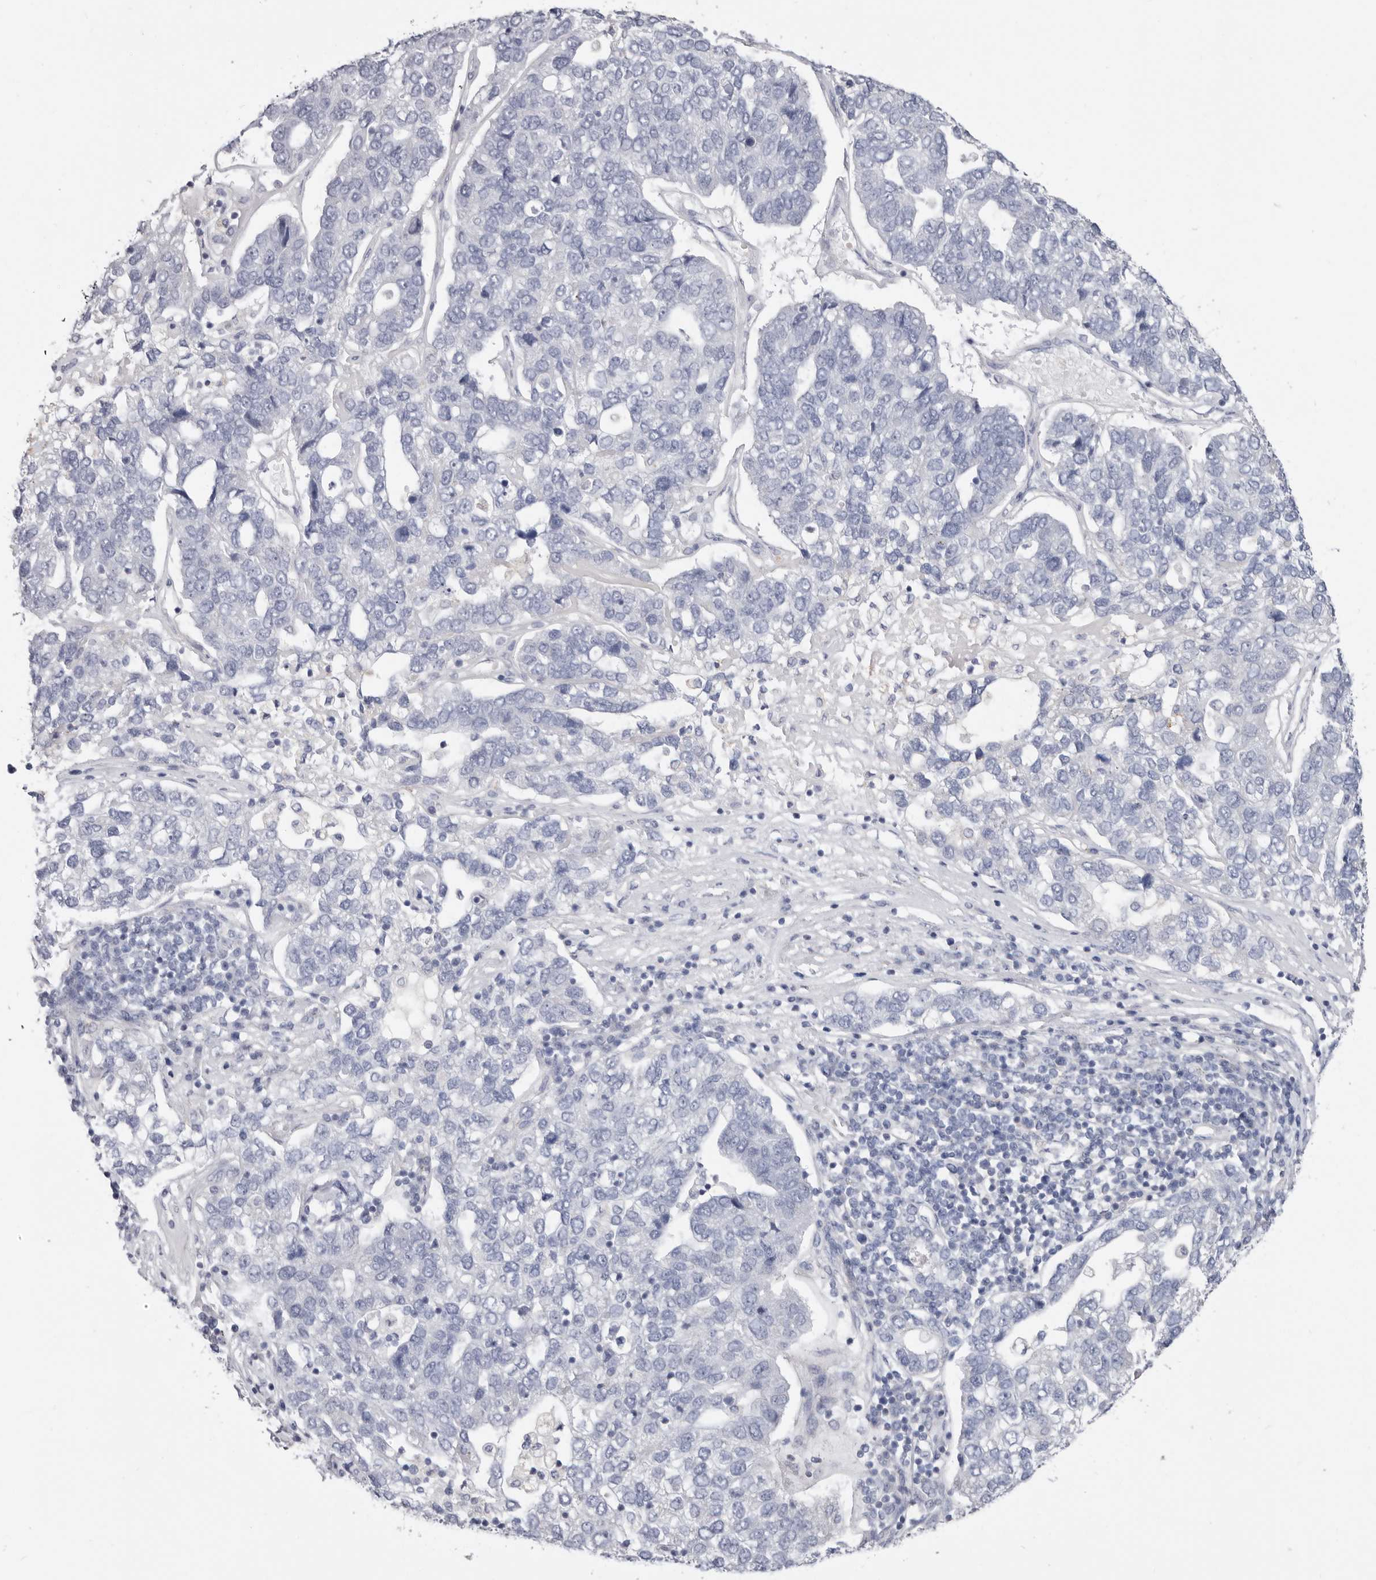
{"staining": {"intensity": "negative", "quantity": "none", "location": "none"}, "tissue": "pancreatic cancer", "cell_type": "Tumor cells", "image_type": "cancer", "snomed": [{"axis": "morphology", "description": "Adenocarcinoma, NOS"}, {"axis": "topography", "description": "Pancreas"}], "caption": "High power microscopy image of an immunohistochemistry (IHC) photomicrograph of adenocarcinoma (pancreatic), revealing no significant positivity in tumor cells. (DAB IHC visualized using brightfield microscopy, high magnification).", "gene": "RSPO2", "patient": {"sex": "female", "age": 61}}